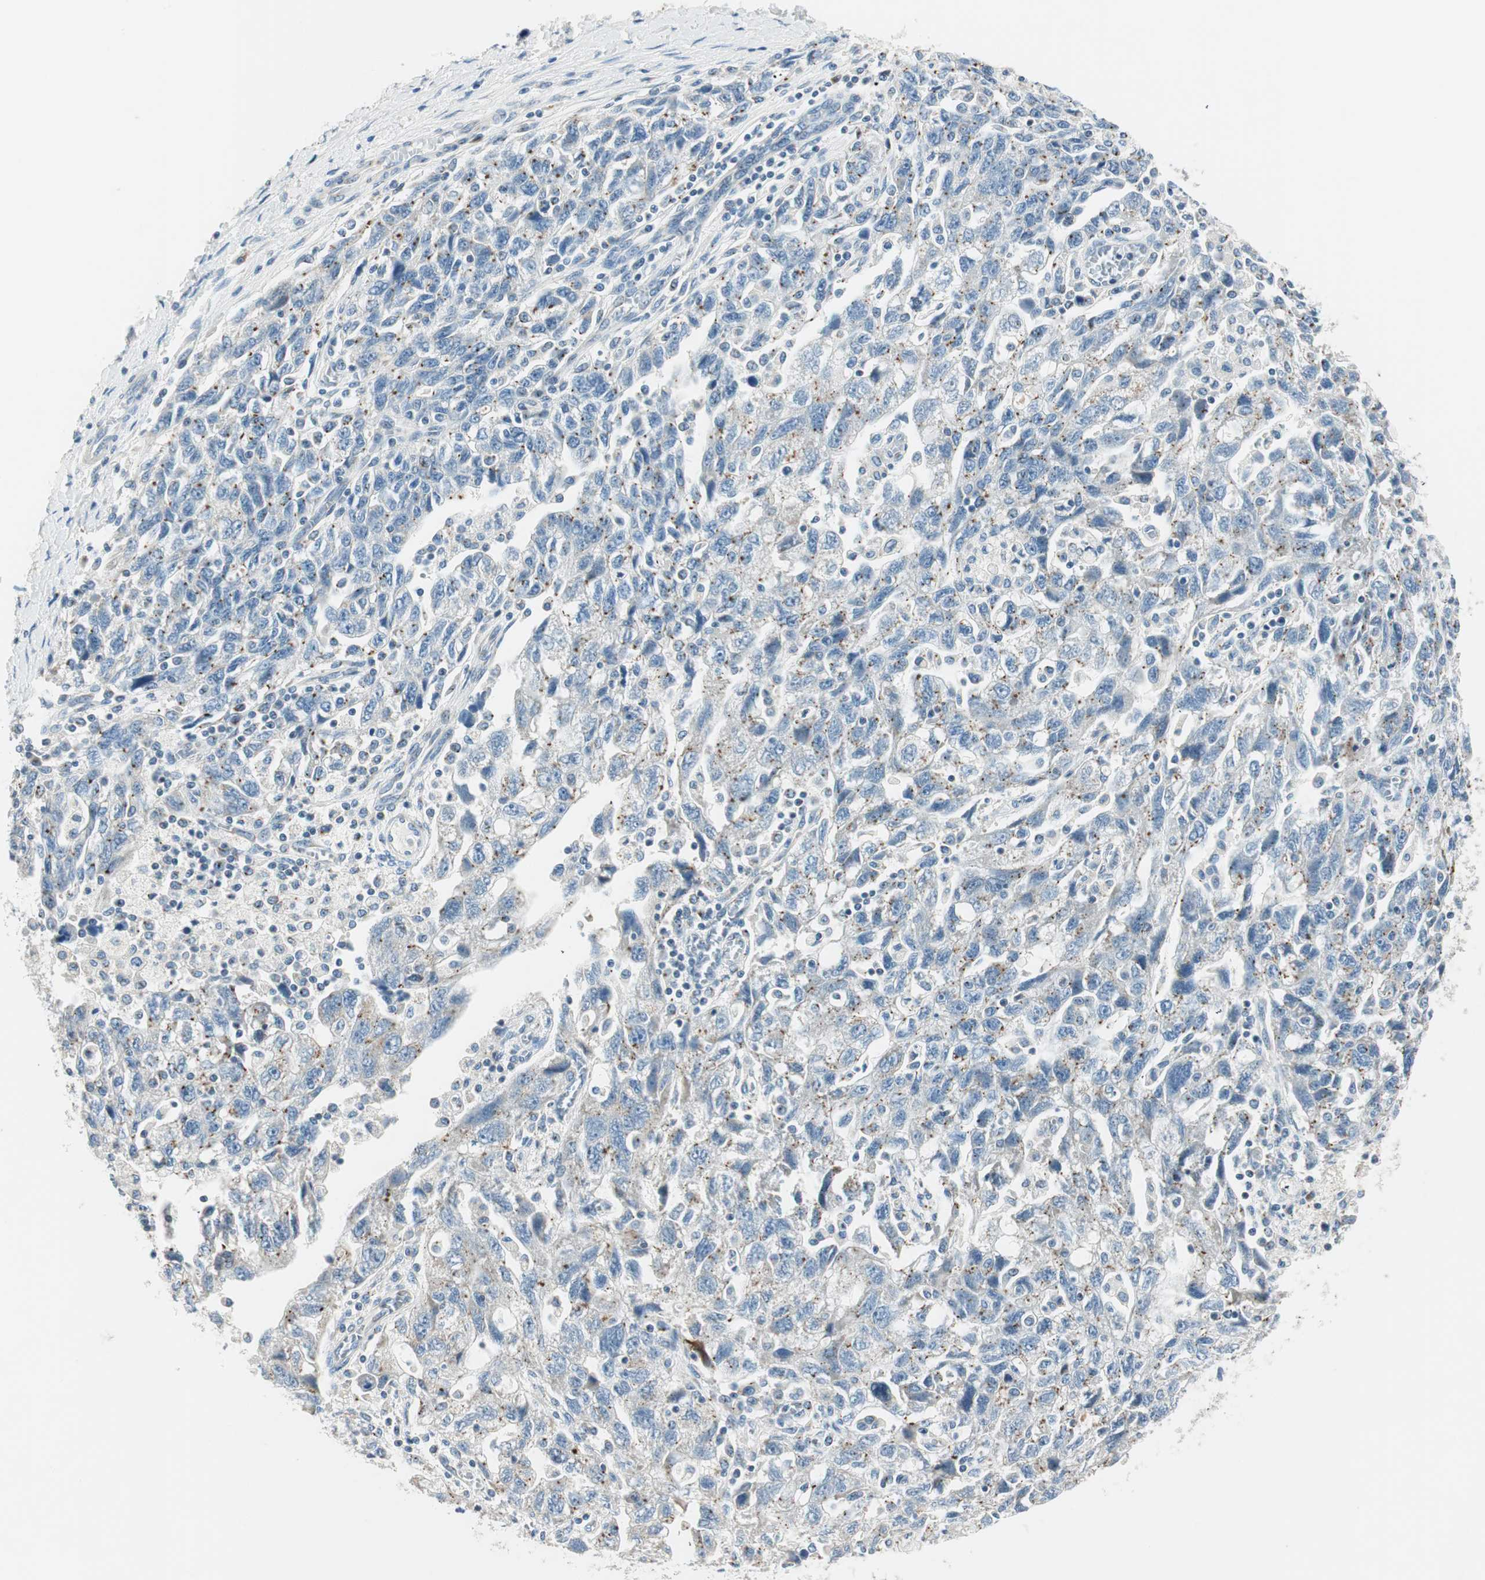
{"staining": {"intensity": "moderate", "quantity": "<25%", "location": "cytoplasmic/membranous"}, "tissue": "ovarian cancer", "cell_type": "Tumor cells", "image_type": "cancer", "snomed": [{"axis": "morphology", "description": "Carcinoma, NOS"}, {"axis": "morphology", "description": "Cystadenocarcinoma, serous, NOS"}, {"axis": "topography", "description": "Ovary"}], "caption": "IHC photomicrograph of neoplastic tissue: human ovarian cancer stained using immunohistochemistry exhibits low levels of moderate protein expression localized specifically in the cytoplasmic/membranous of tumor cells, appearing as a cytoplasmic/membranous brown color.", "gene": "TMF1", "patient": {"sex": "female", "age": 69}}